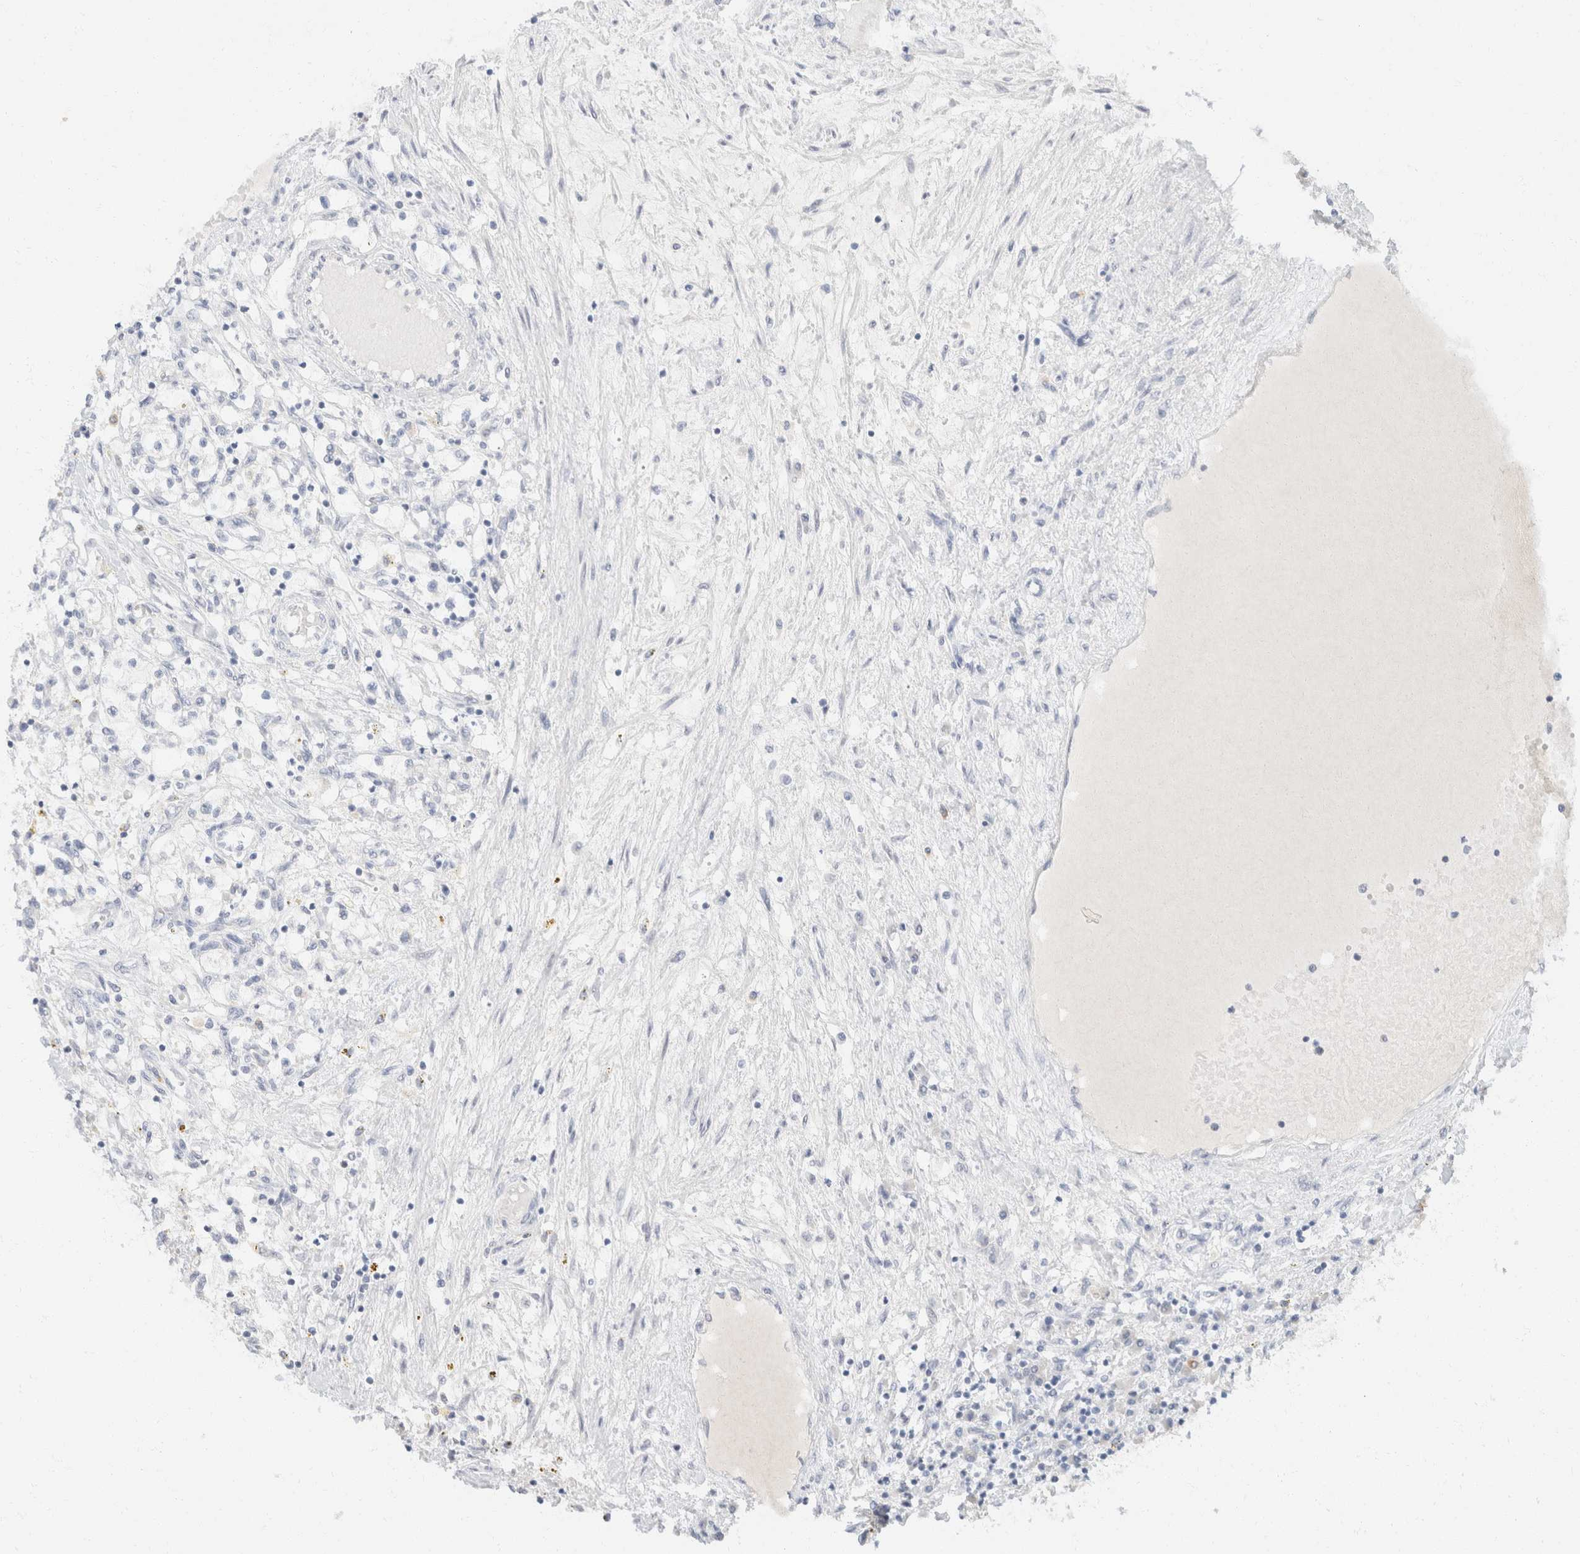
{"staining": {"intensity": "negative", "quantity": "none", "location": "none"}, "tissue": "renal cancer", "cell_type": "Tumor cells", "image_type": "cancer", "snomed": [{"axis": "morphology", "description": "Adenocarcinoma, NOS"}, {"axis": "topography", "description": "Kidney"}], "caption": "The immunohistochemistry (IHC) micrograph has no significant staining in tumor cells of renal cancer tissue.", "gene": "KRT20", "patient": {"sex": "male", "age": 68}}